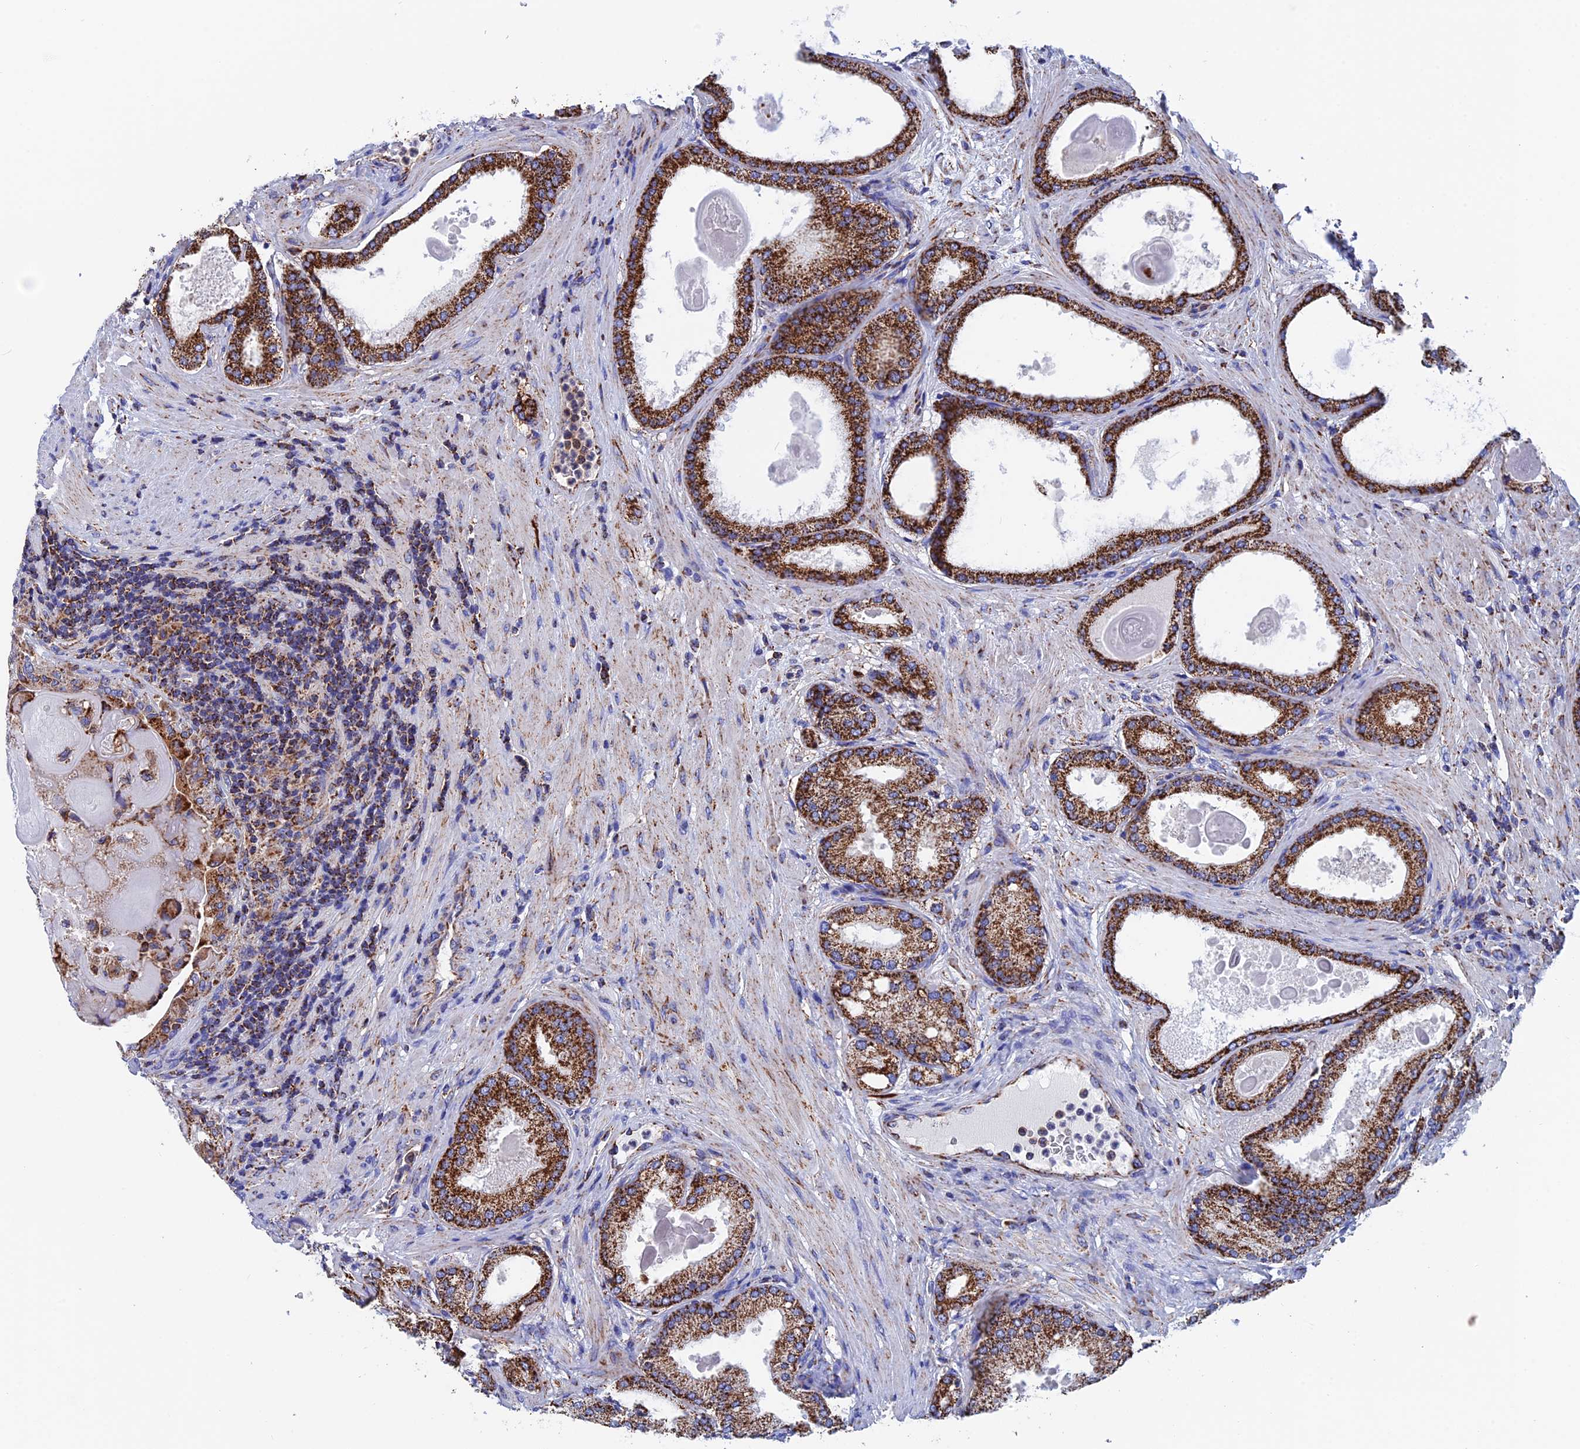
{"staining": {"intensity": "strong", "quantity": ">75%", "location": "cytoplasmic/membranous"}, "tissue": "prostate cancer", "cell_type": "Tumor cells", "image_type": "cancer", "snomed": [{"axis": "morphology", "description": "Adenocarcinoma, Low grade"}, {"axis": "topography", "description": "Prostate"}], "caption": "DAB immunohistochemical staining of human adenocarcinoma (low-grade) (prostate) demonstrates strong cytoplasmic/membranous protein expression in approximately >75% of tumor cells.", "gene": "WDR83", "patient": {"sex": "male", "age": 59}}